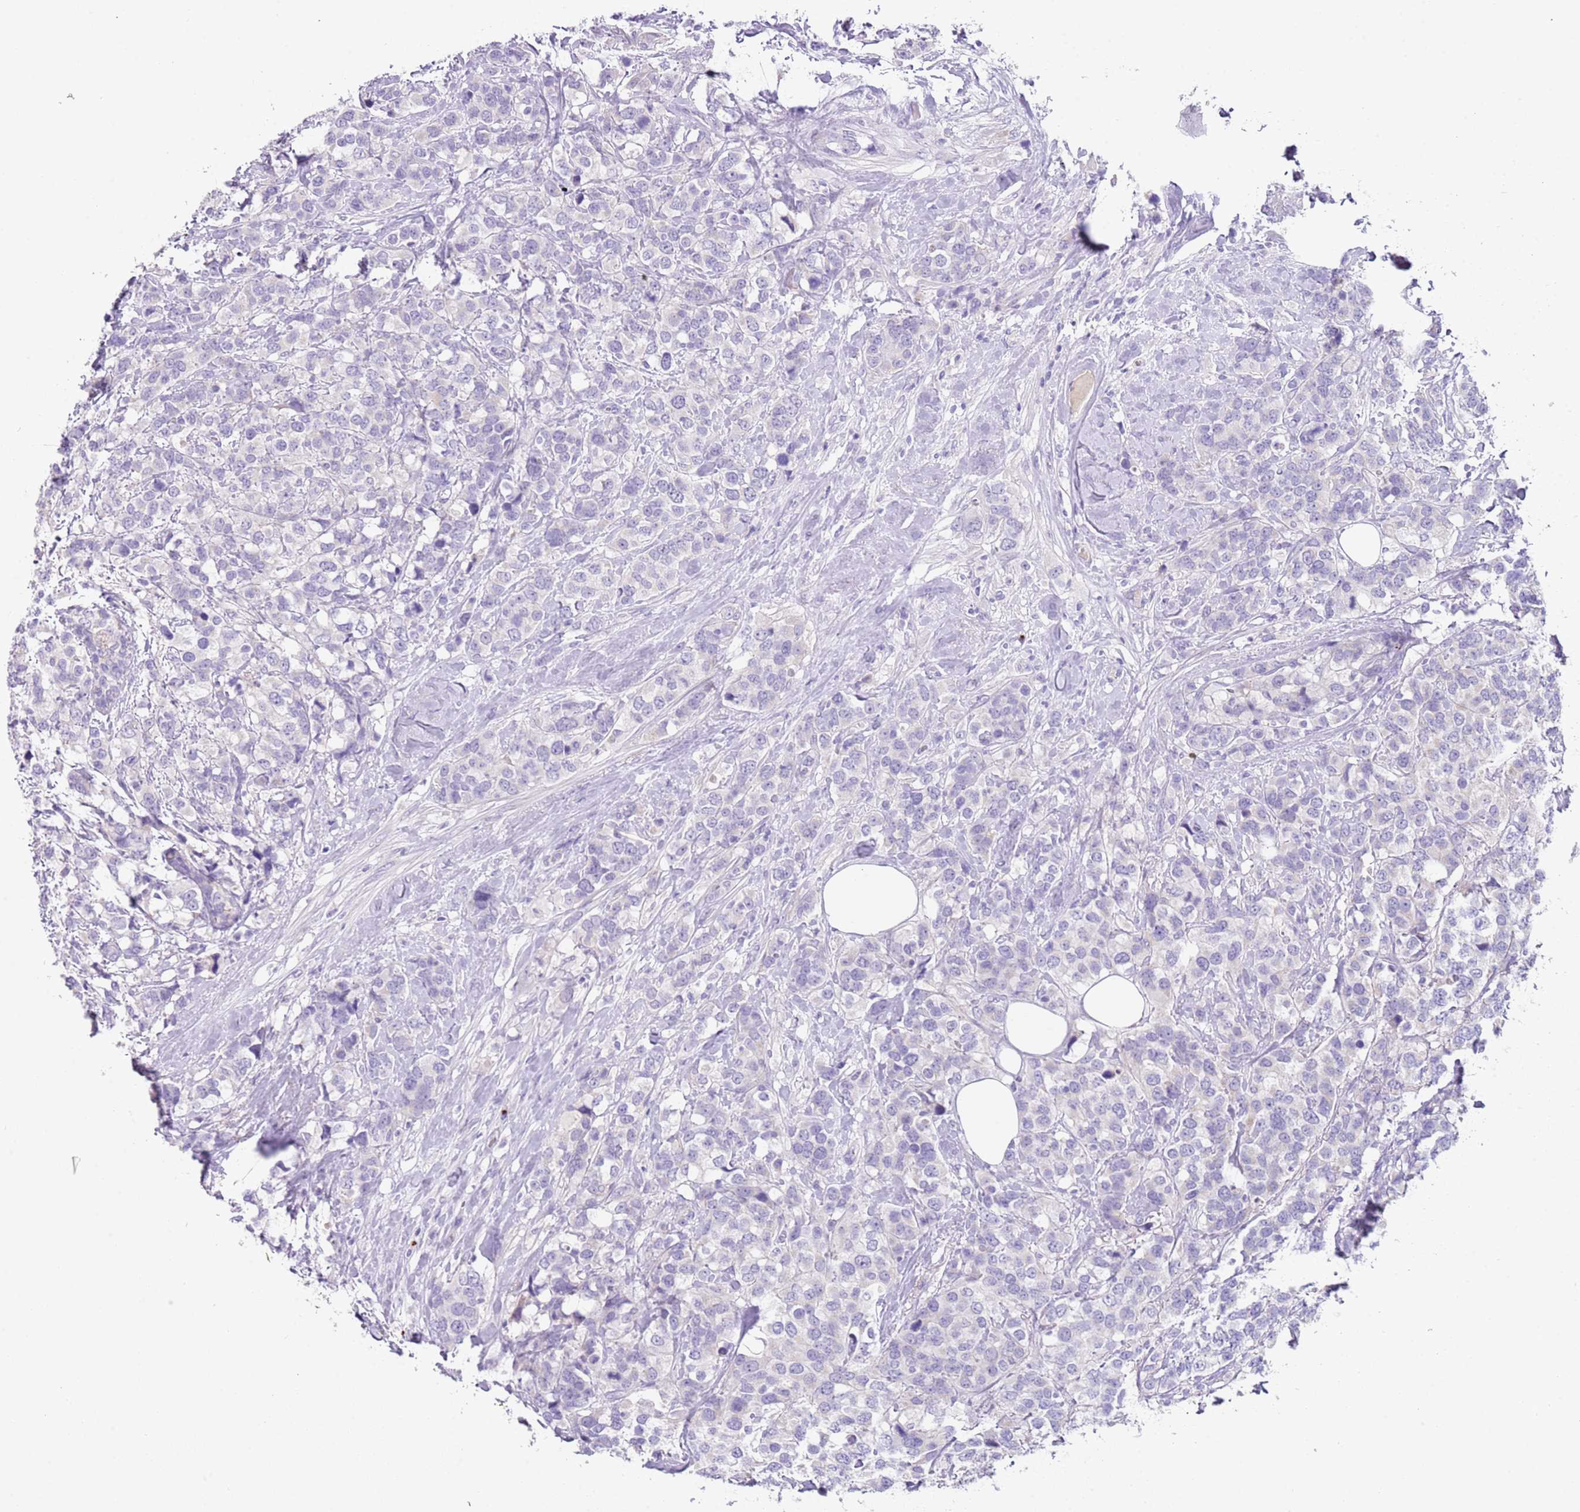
{"staining": {"intensity": "negative", "quantity": "none", "location": "none"}, "tissue": "breast cancer", "cell_type": "Tumor cells", "image_type": "cancer", "snomed": [{"axis": "morphology", "description": "Lobular carcinoma"}, {"axis": "topography", "description": "Breast"}], "caption": "High power microscopy histopathology image of an immunohistochemistry (IHC) photomicrograph of lobular carcinoma (breast), revealing no significant staining in tumor cells.", "gene": "C2CD3", "patient": {"sex": "female", "age": 59}}